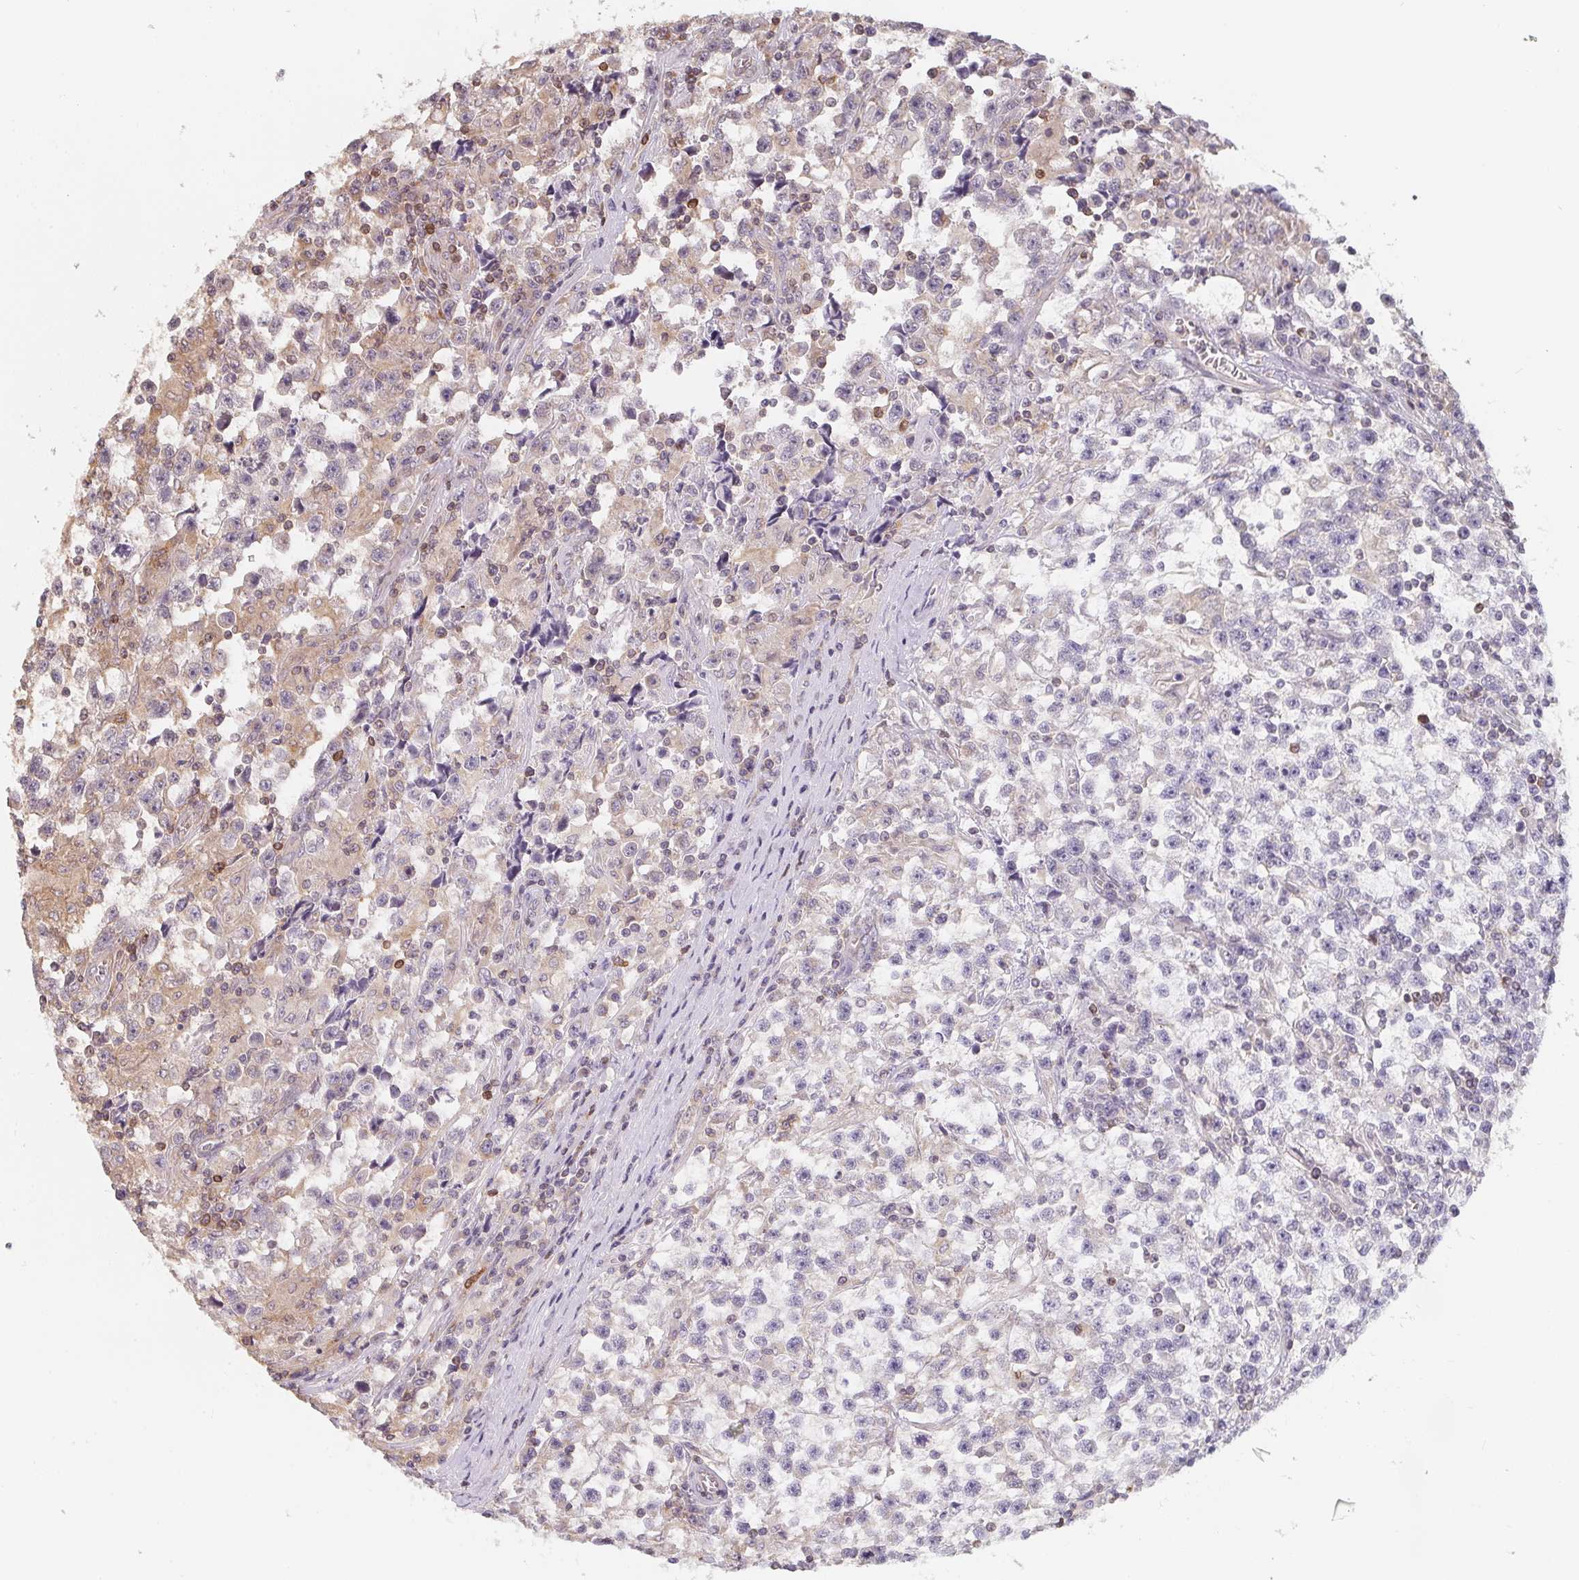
{"staining": {"intensity": "weak", "quantity": "<25%", "location": "cytoplasmic/membranous"}, "tissue": "testis cancer", "cell_type": "Tumor cells", "image_type": "cancer", "snomed": [{"axis": "morphology", "description": "Seminoma, NOS"}, {"axis": "topography", "description": "Testis"}], "caption": "The IHC photomicrograph has no significant expression in tumor cells of seminoma (testis) tissue.", "gene": "ANKRD13A", "patient": {"sex": "male", "age": 31}}